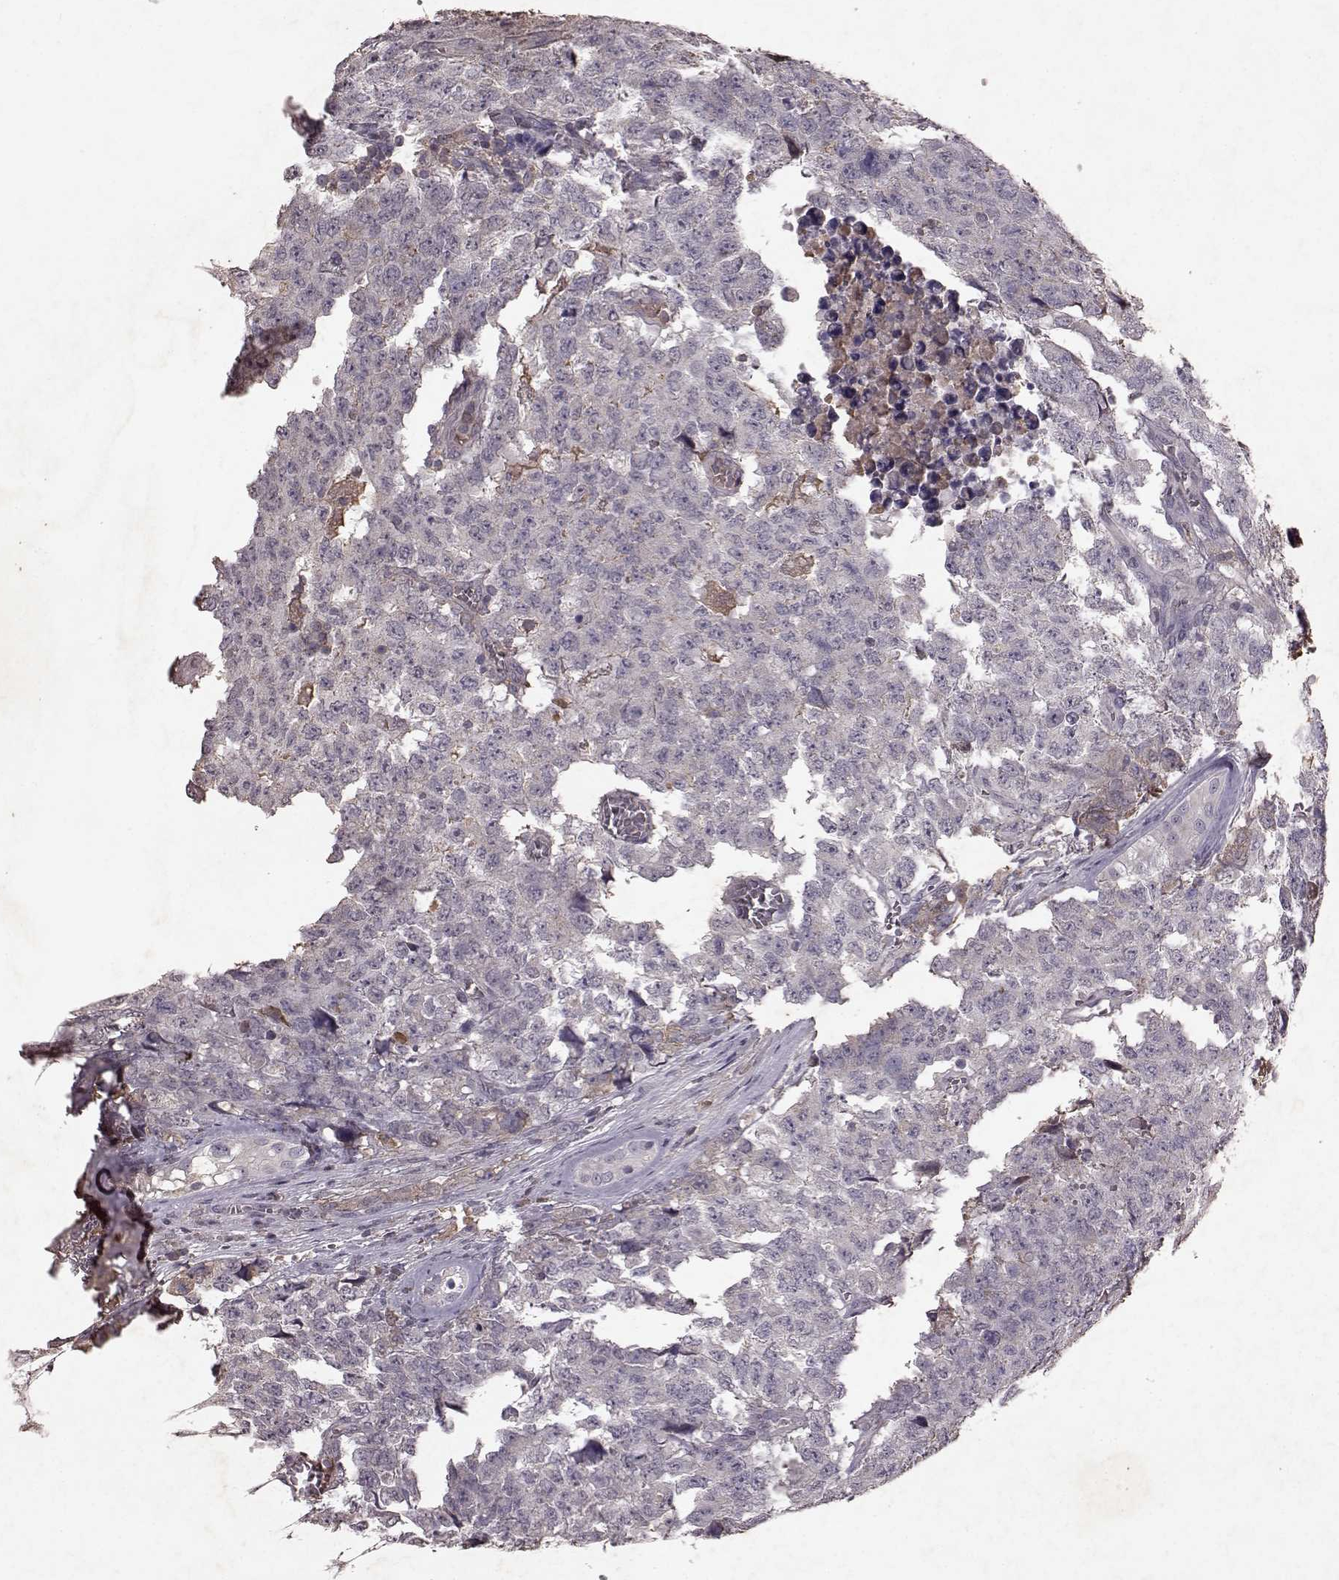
{"staining": {"intensity": "negative", "quantity": "none", "location": "none"}, "tissue": "testis cancer", "cell_type": "Tumor cells", "image_type": "cancer", "snomed": [{"axis": "morphology", "description": "Carcinoma, Embryonal, NOS"}, {"axis": "topography", "description": "Testis"}], "caption": "The immunohistochemistry photomicrograph has no significant expression in tumor cells of testis embryonal carcinoma tissue.", "gene": "FRRS1L", "patient": {"sex": "male", "age": 23}}